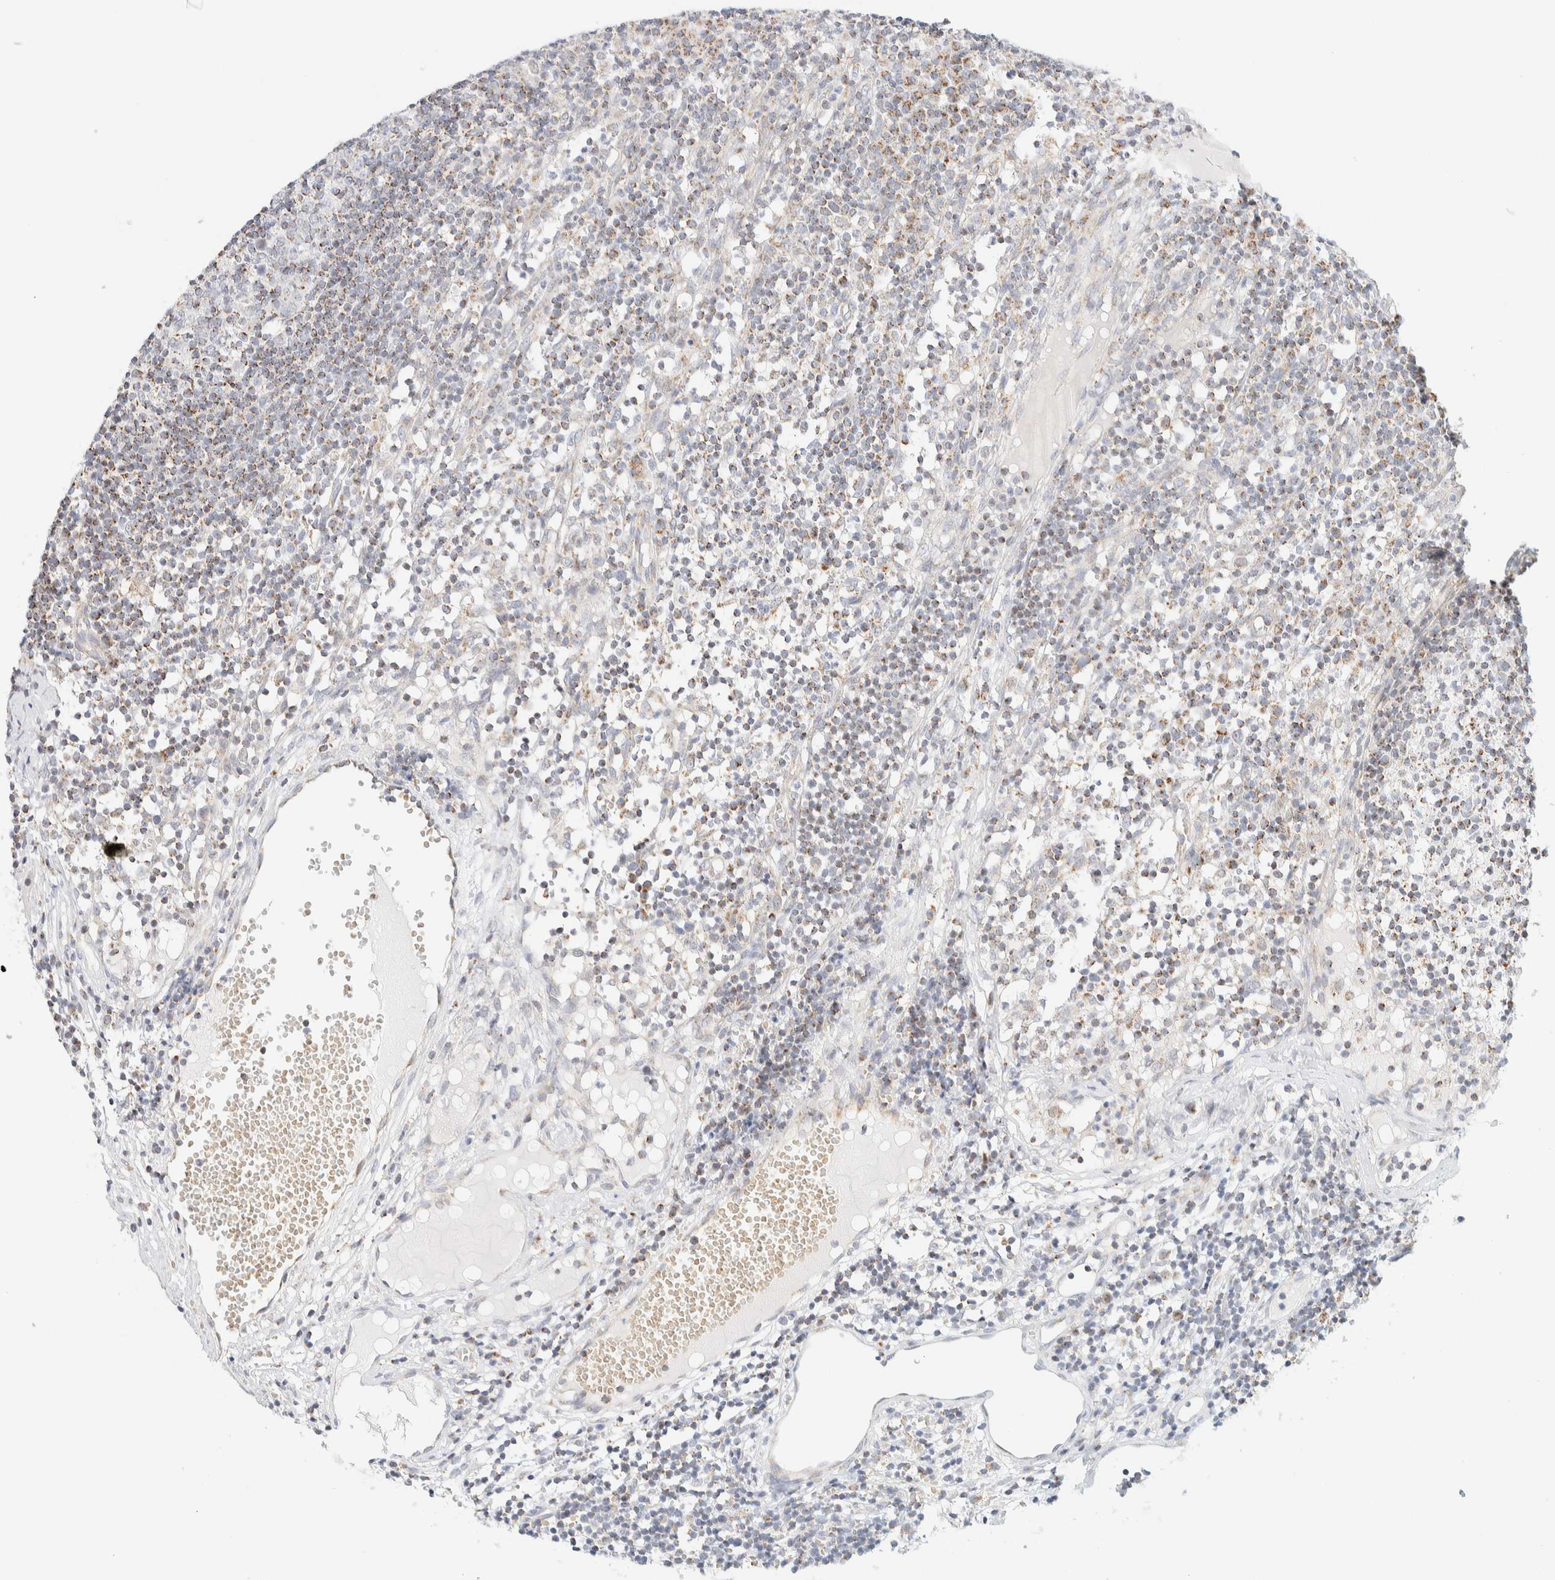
{"staining": {"intensity": "weak", "quantity": "<25%", "location": "cytoplasmic/membranous"}, "tissue": "lymph node", "cell_type": "Germinal center cells", "image_type": "normal", "snomed": [{"axis": "morphology", "description": "Normal tissue, NOS"}, {"axis": "morphology", "description": "Inflammation, NOS"}, {"axis": "topography", "description": "Lymph node"}], "caption": "This is an IHC image of benign lymph node. There is no expression in germinal center cells.", "gene": "PPM1K", "patient": {"sex": "male", "age": 55}}